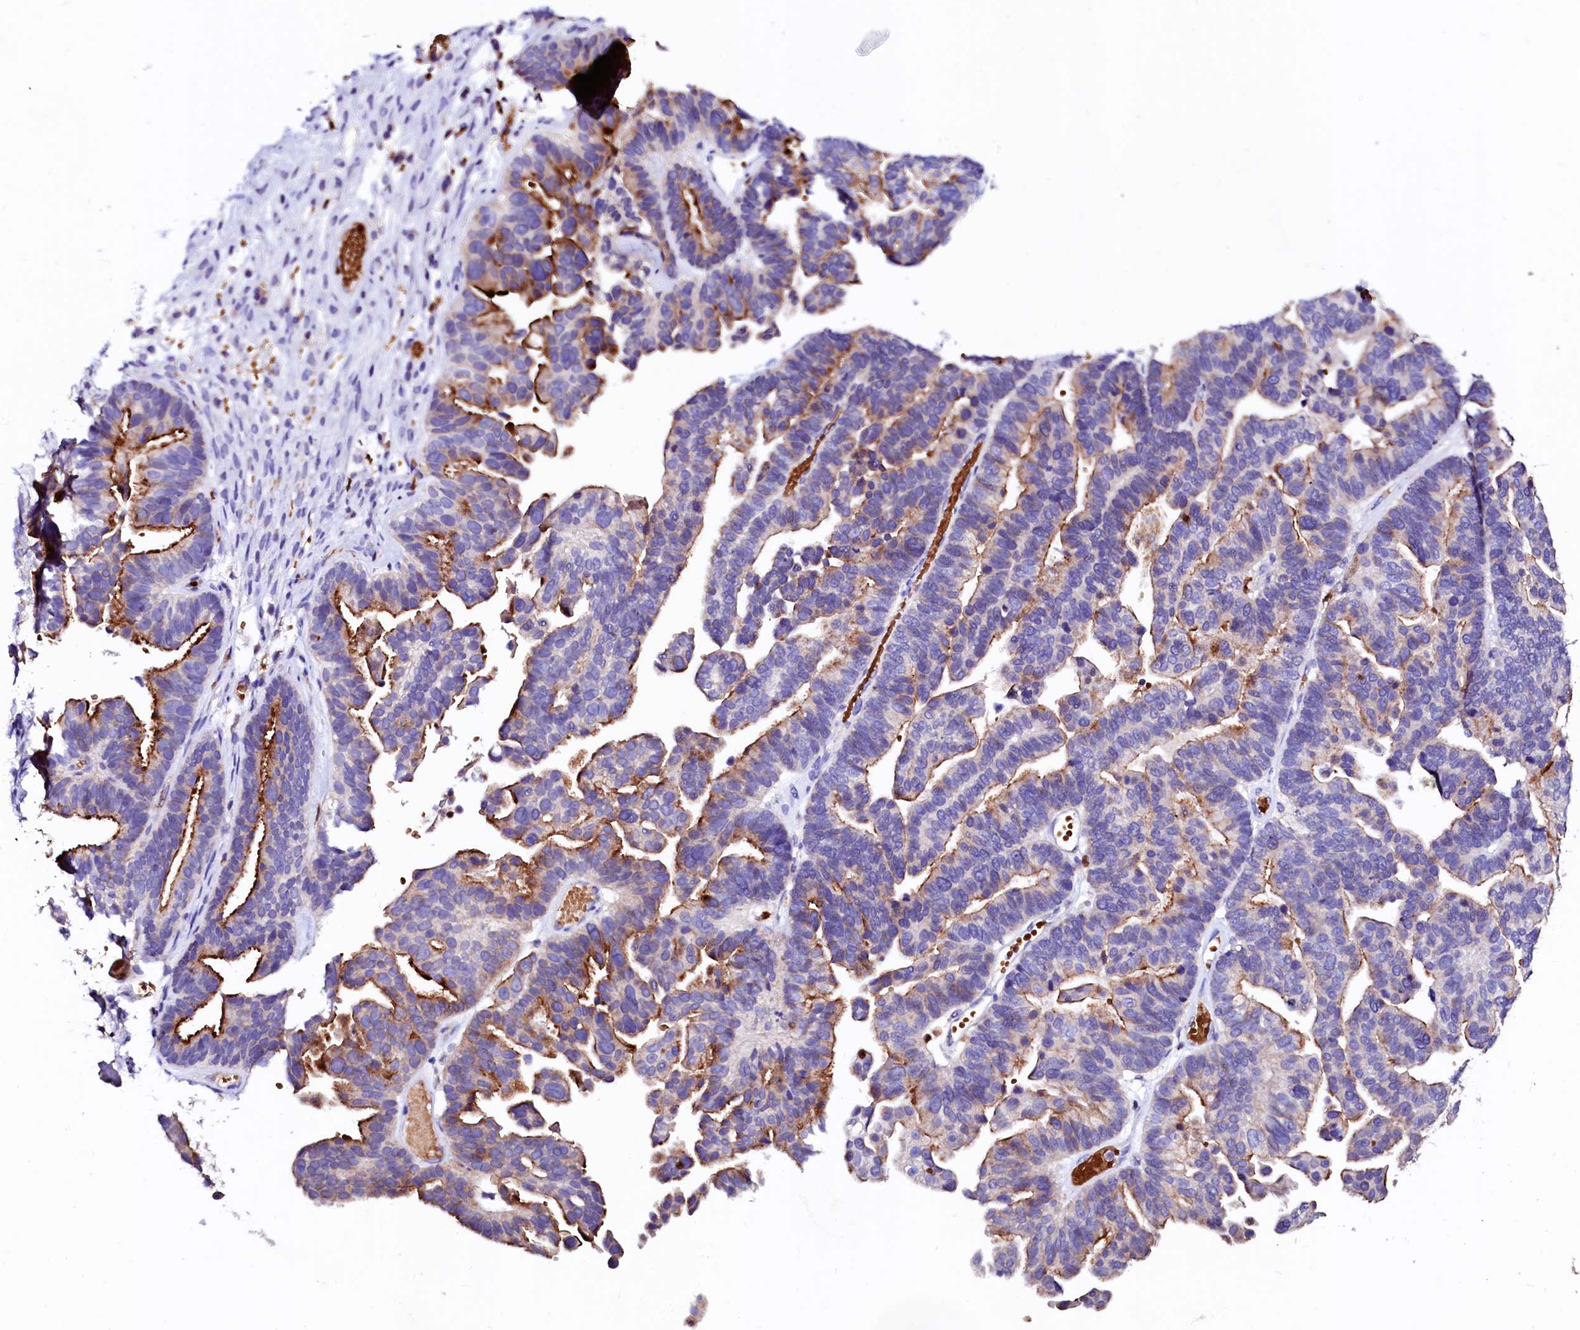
{"staining": {"intensity": "strong", "quantity": "25%-75%", "location": "cytoplasmic/membranous"}, "tissue": "ovarian cancer", "cell_type": "Tumor cells", "image_type": "cancer", "snomed": [{"axis": "morphology", "description": "Cystadenocarcinoma, serous, NOS"}, {"axis": "topography", "description": "Ovary"}], "caption": "Immunohistochemistry micrograph of neoplastic tissue: ovarian cancer (serous cystadenocarcinoma) stained using immunohistochemistry (IHC) reveals high levels of strong protein expression localized specifically in the cytoplasmic/membranous of tumor cells, appearing as a cytoplasmic/membranous brown color.", "gene": "RAB27A", "patient": {"sex": "female", "age": 56}}